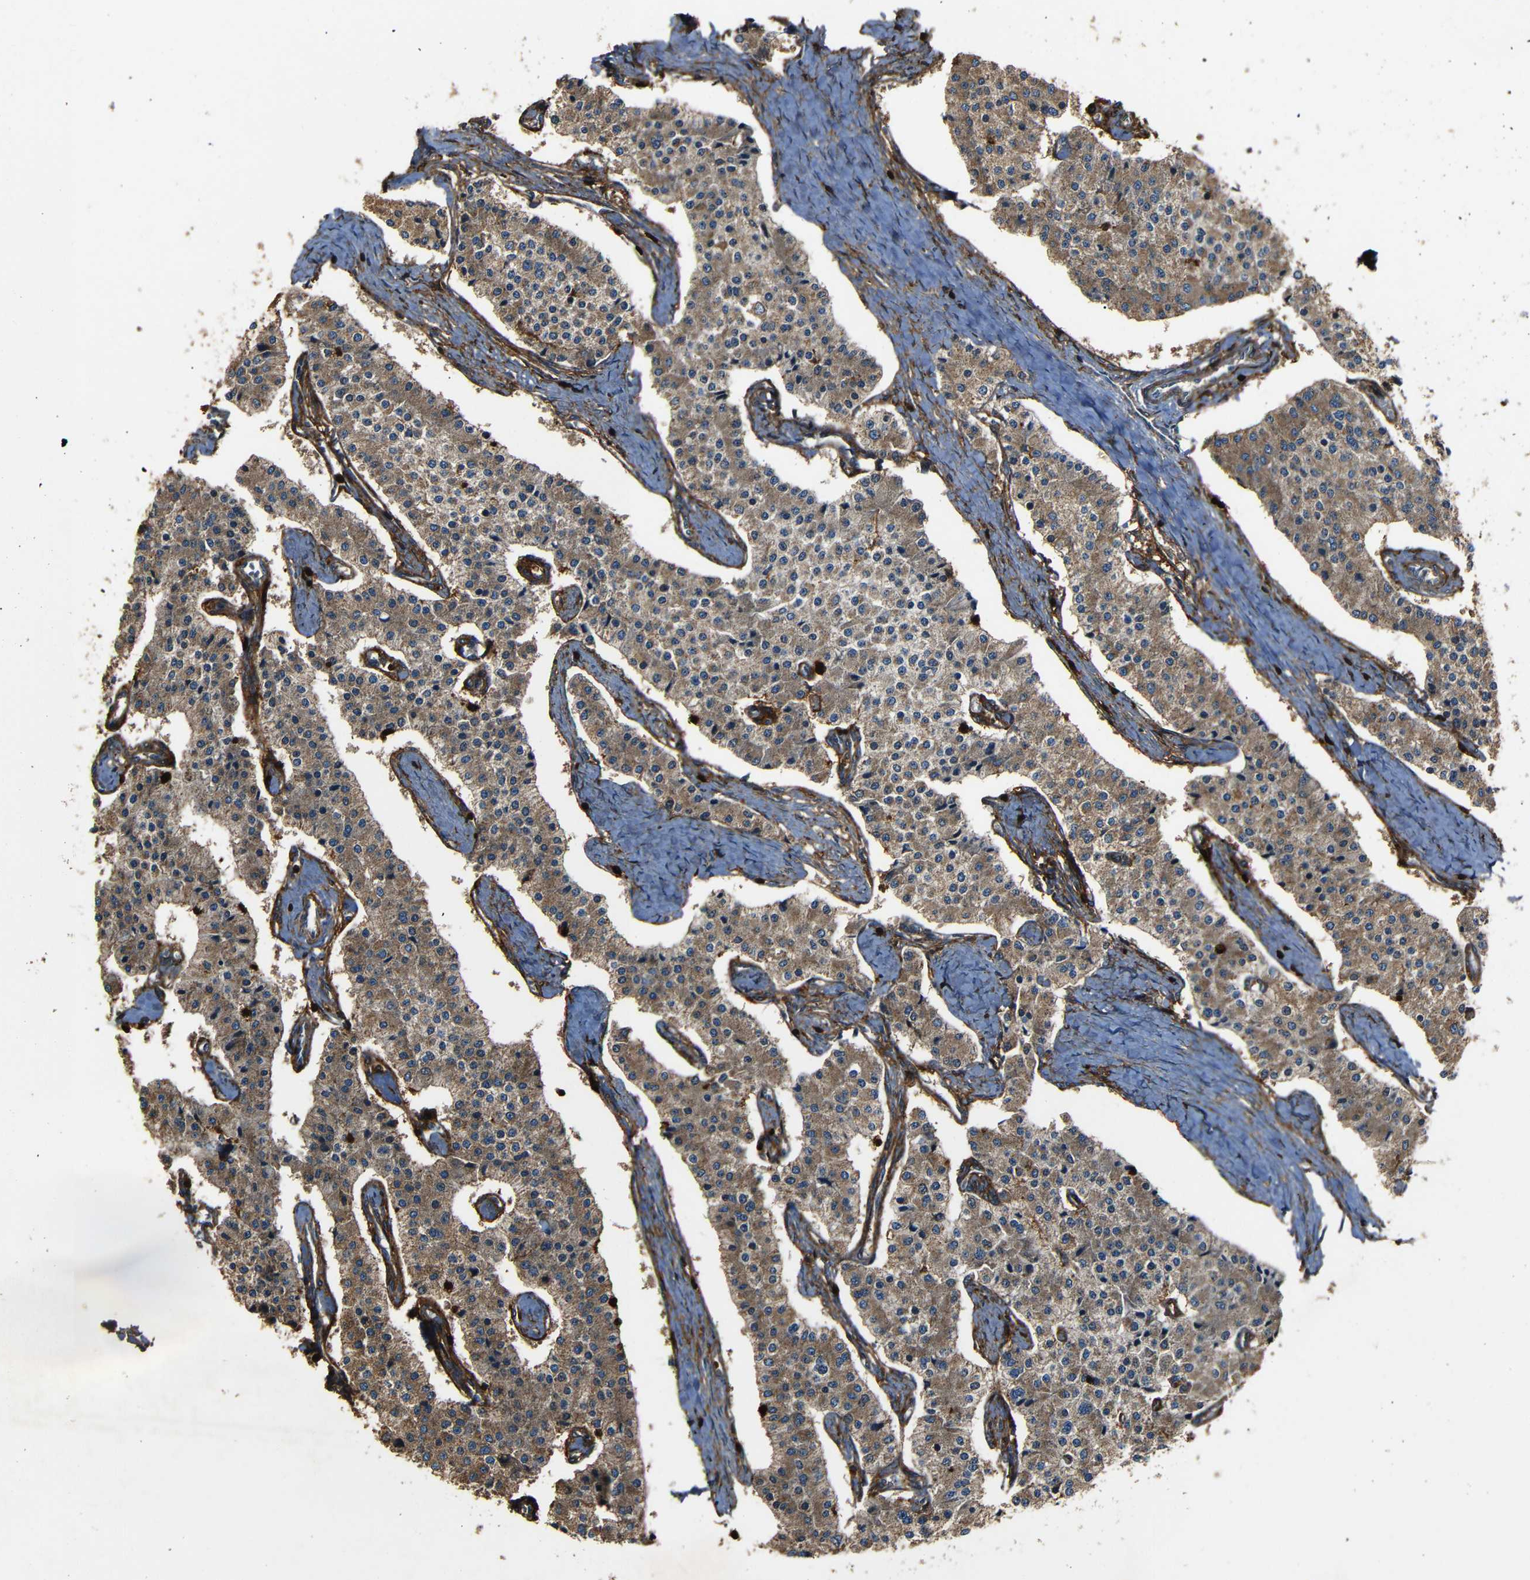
{"staining": {"intensity": "moderate", "quantity": ">75%", "location": "cytoplasmic/membranous"}, "tissue": "carcinoid", "cell_type": "Tumor cells", "image_type": "cancer", "snomed": [{"axis": "morphology", "description": "Carcinoid, malignant, NOS"}, {"axis": "topography", "description": "Colon"}], "caption": "Immunohistochemistry (IHC) histopathology image of neoplastic tissue: carcinoid (malignant) stained using immunohistochemistry (IHC) displays medium levels of moderate protein expression localized specifically in the cytoplasmic/membranous of tumor cells, appearing as a cytoplasmic/membranous brown color.", "gene": "ADGRE5", "patient": {"sex": "female", "age": 52}}